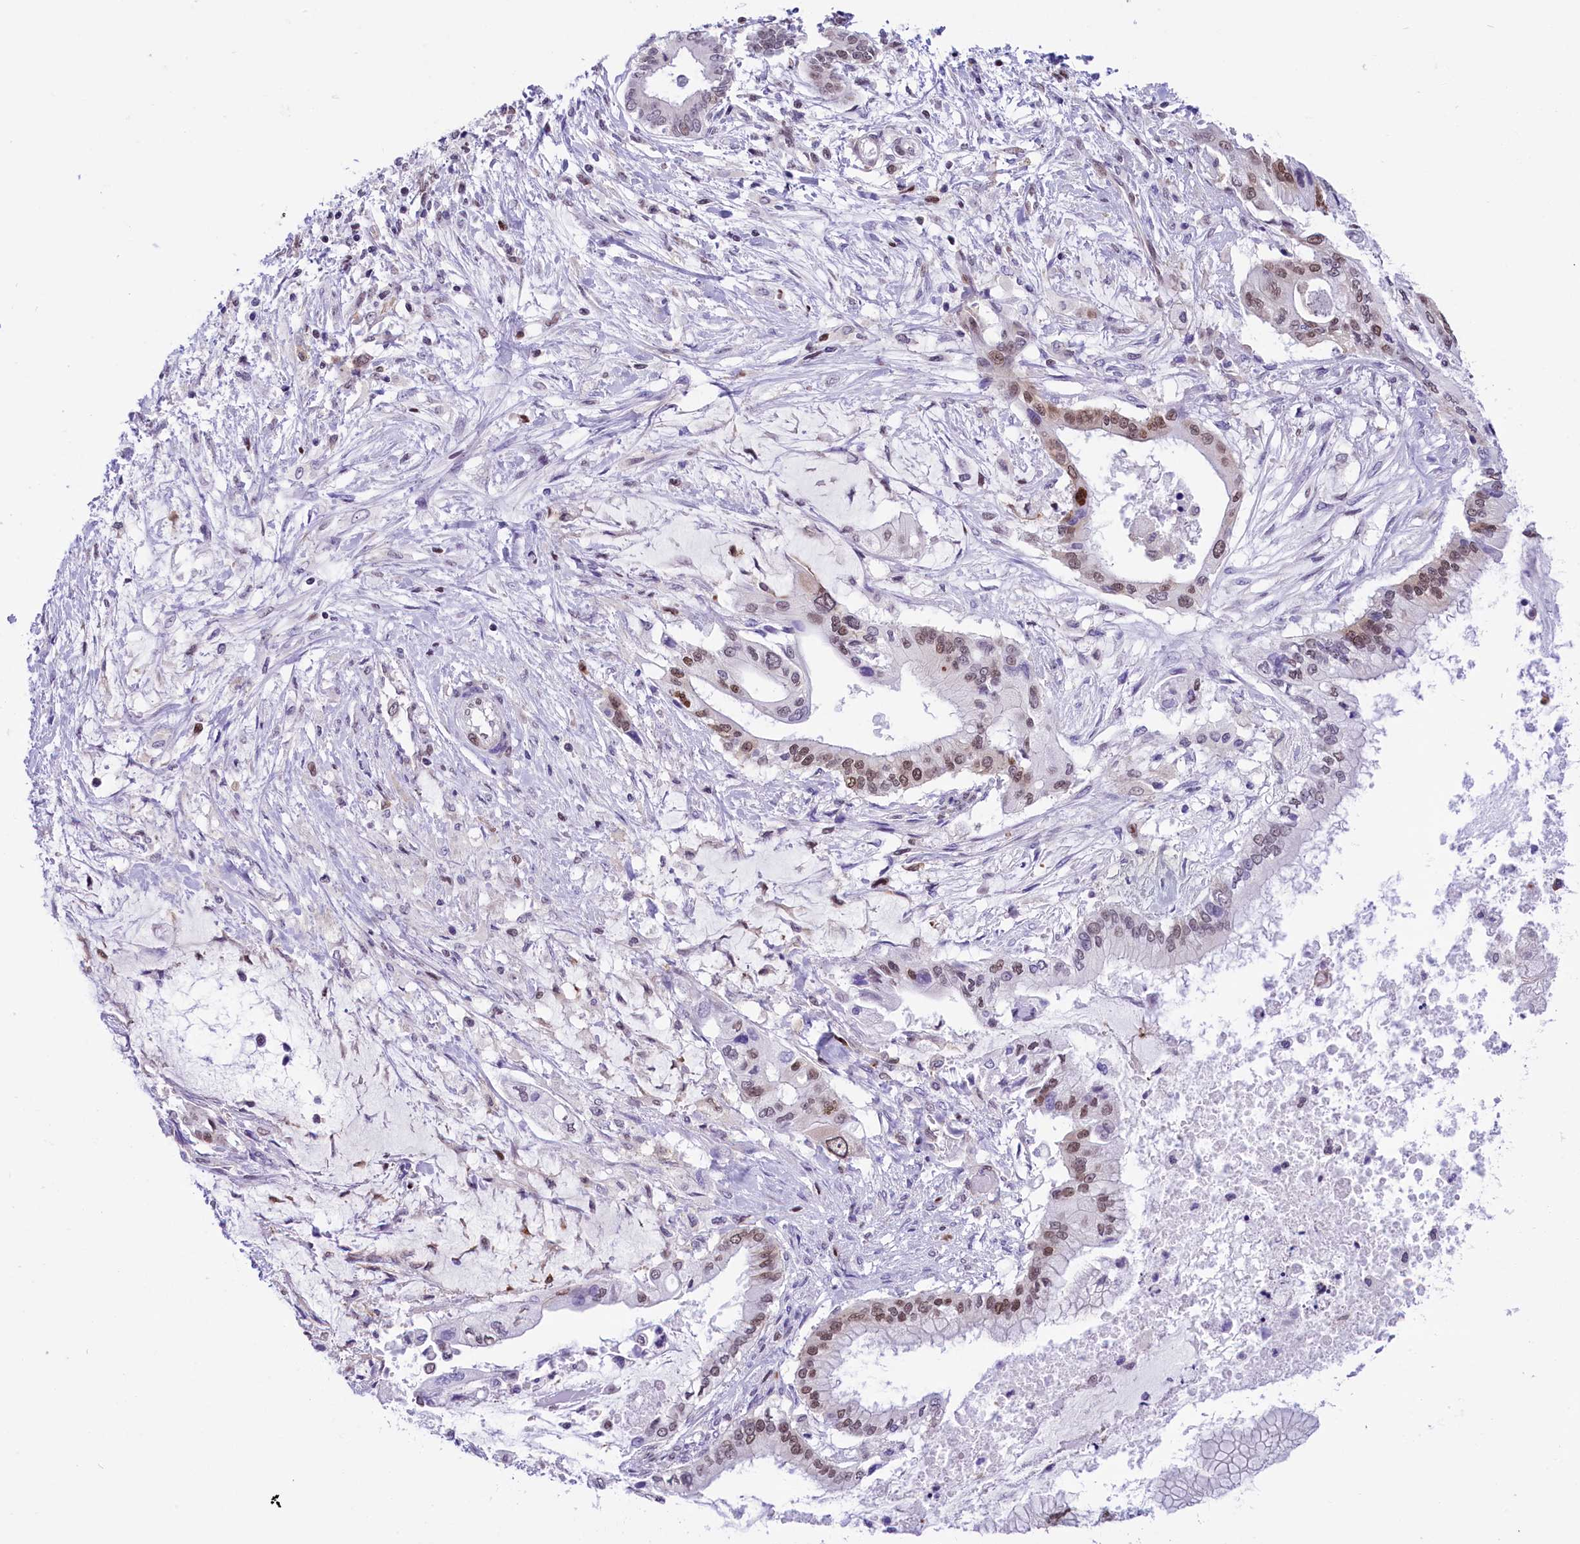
{"staining": {"intensity": "moderate", "quantity": "25%-75%", "location": "nuclear"}, "tissue": "pancreatic cancer", "cell_type": "Tumor cells", "image_type": "cancer", "snomed": [{"axis": "morphology", "description": "Adenocarcinoma, NOS"}, {"axis": "topography", "description": "Pancreas"}], "caption": "The image exhibits immunohistochemical staining of pancreatic cancer (adenocarcinoma). There is moderate nuclear expression is present in approximately 25%-75% of tumor cells. Nuclei are stained in blue.", "gene": "RPS6KB1", "patient": {"sex": "male", "age": 46}}